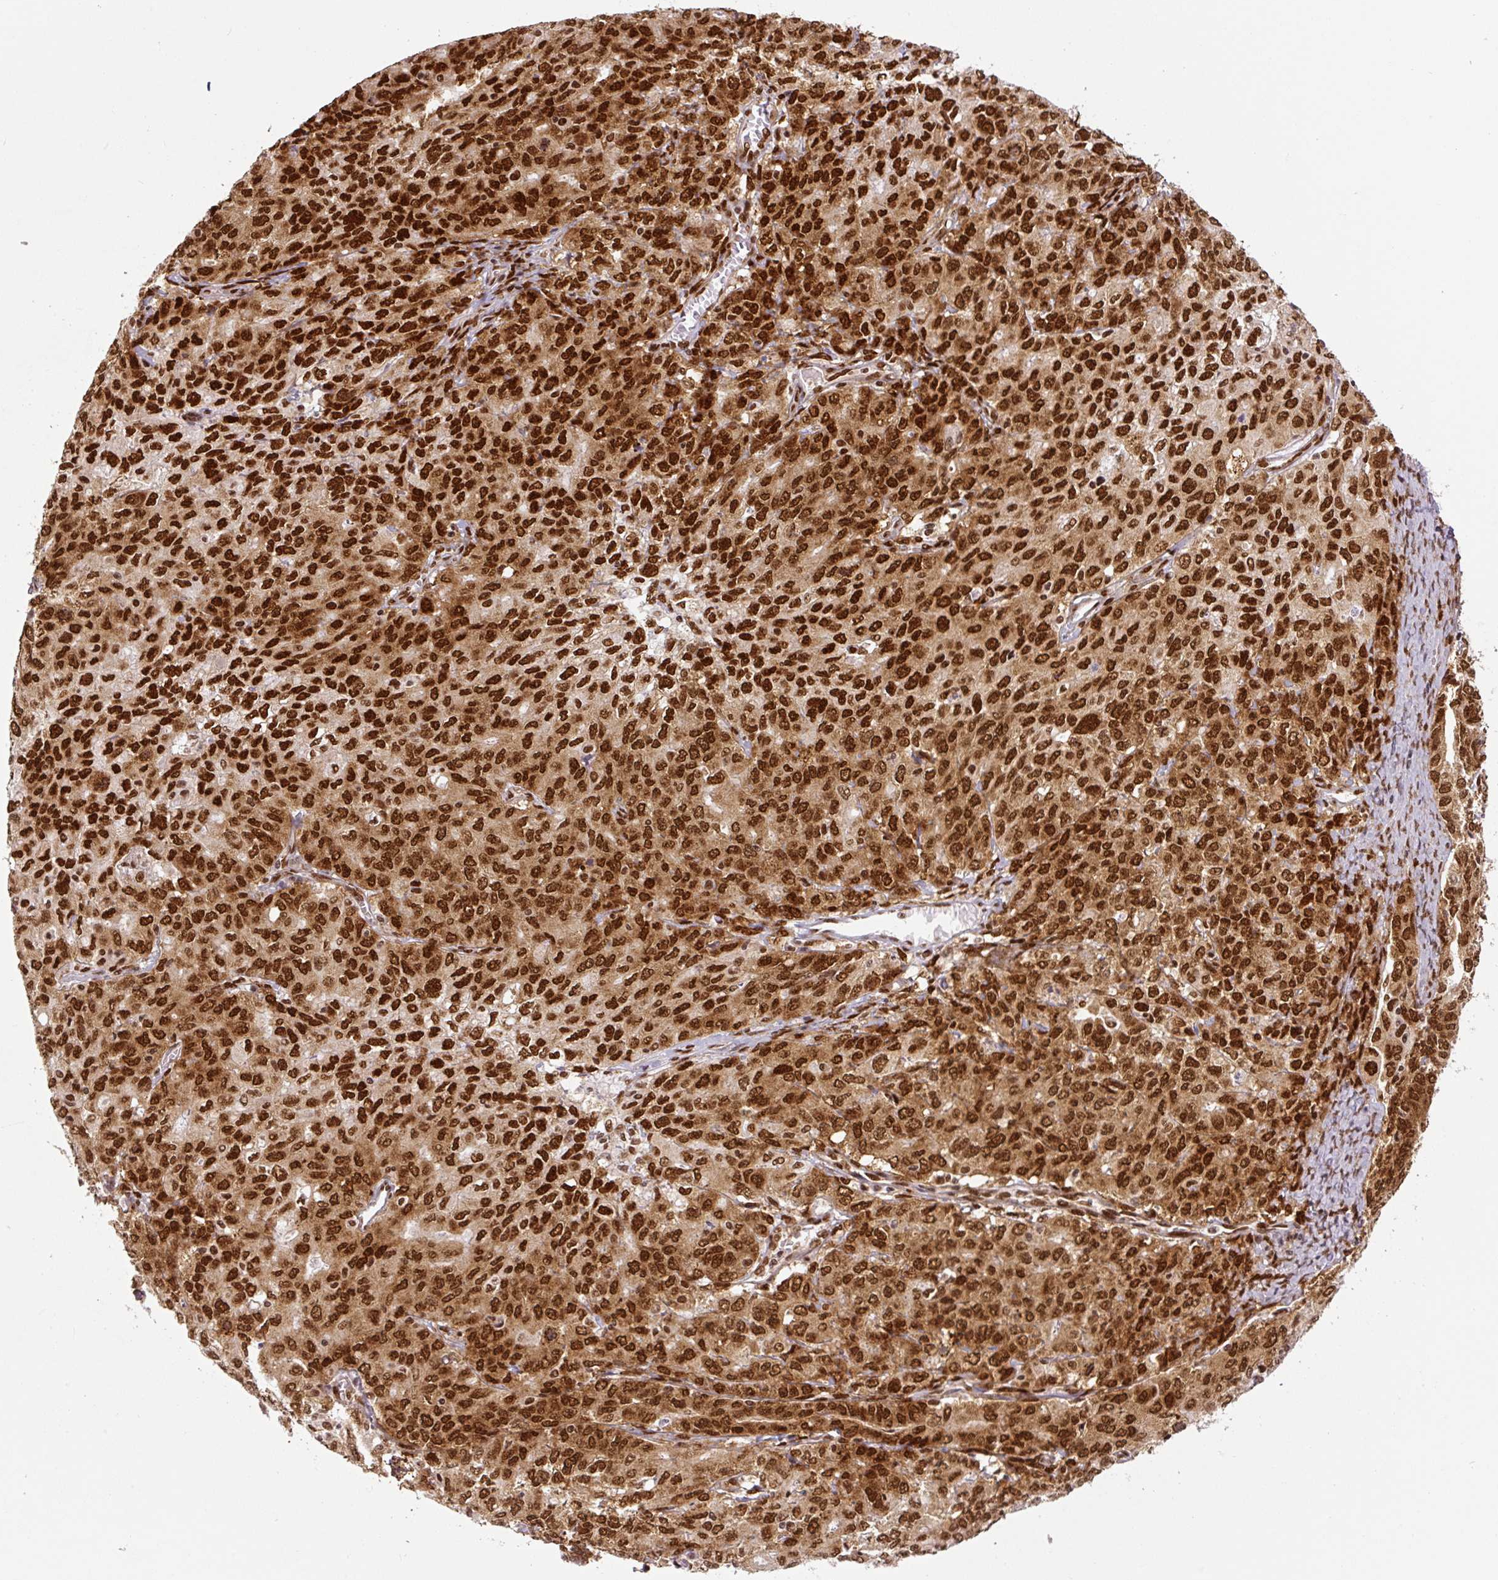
{"staining": {"intensity": "strong", "quantity": ">75%", "location": "nuclear"}, "tissue": "ovarian cancer", "cell_type": "Tumor cells", "image_type": "cancer", "snomed": [{"axis": "morphology", "description": "Carcinoma, endometroid"}, {"axis": "topography", "description": "Ovary"}], "caption": "Immunohistochemistry (IHC) photomicrograph of neoplastic tissue: human endometroid carcinoma (ovarian) stained using immunohistochemistry (IHC) demonstrates high levels of strong protein expression localized specifically in the nuclear of tumor cells, appearing as a nuclear brown color.", "gene": "FUS", "patient": {"sex": "female", "age": 62}}